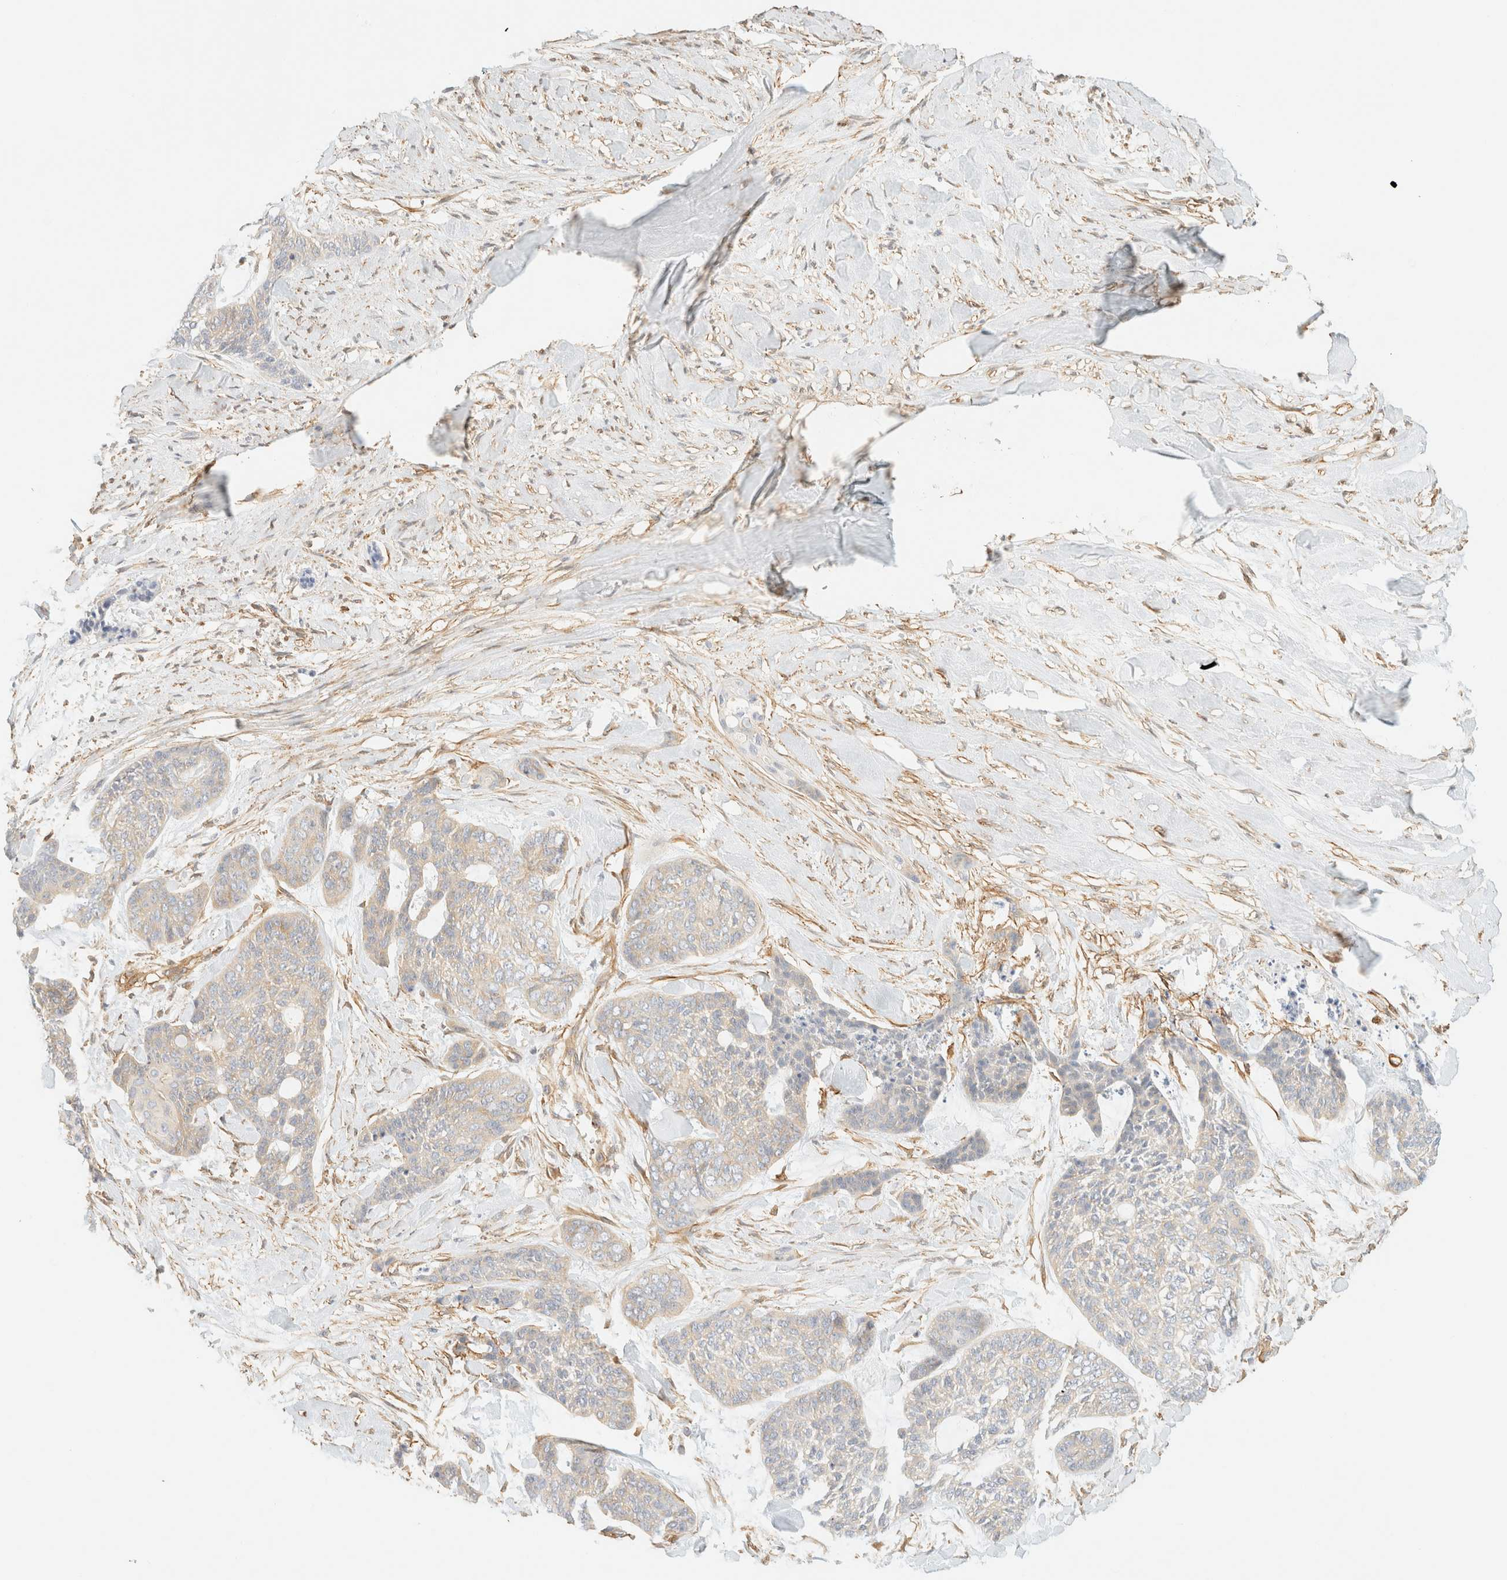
{"staining": {"intensity": "negative", "quantity": "none", "location": "none"}, "tissue": "skin cancer", "cell_type": "Tumor cells", "image_type": "cancer", "snomed": [{"axis": "morphology", "description": "Basal cell carcinoma"}, {"axis": "topography", "description": "Skin"}], "caption": "Immunohistochemistry of human skin basal cell carcinoma displays no staining in tumor cells.", "gene": "OTOP2", "patient": {"sex": "female", "age": 64}}